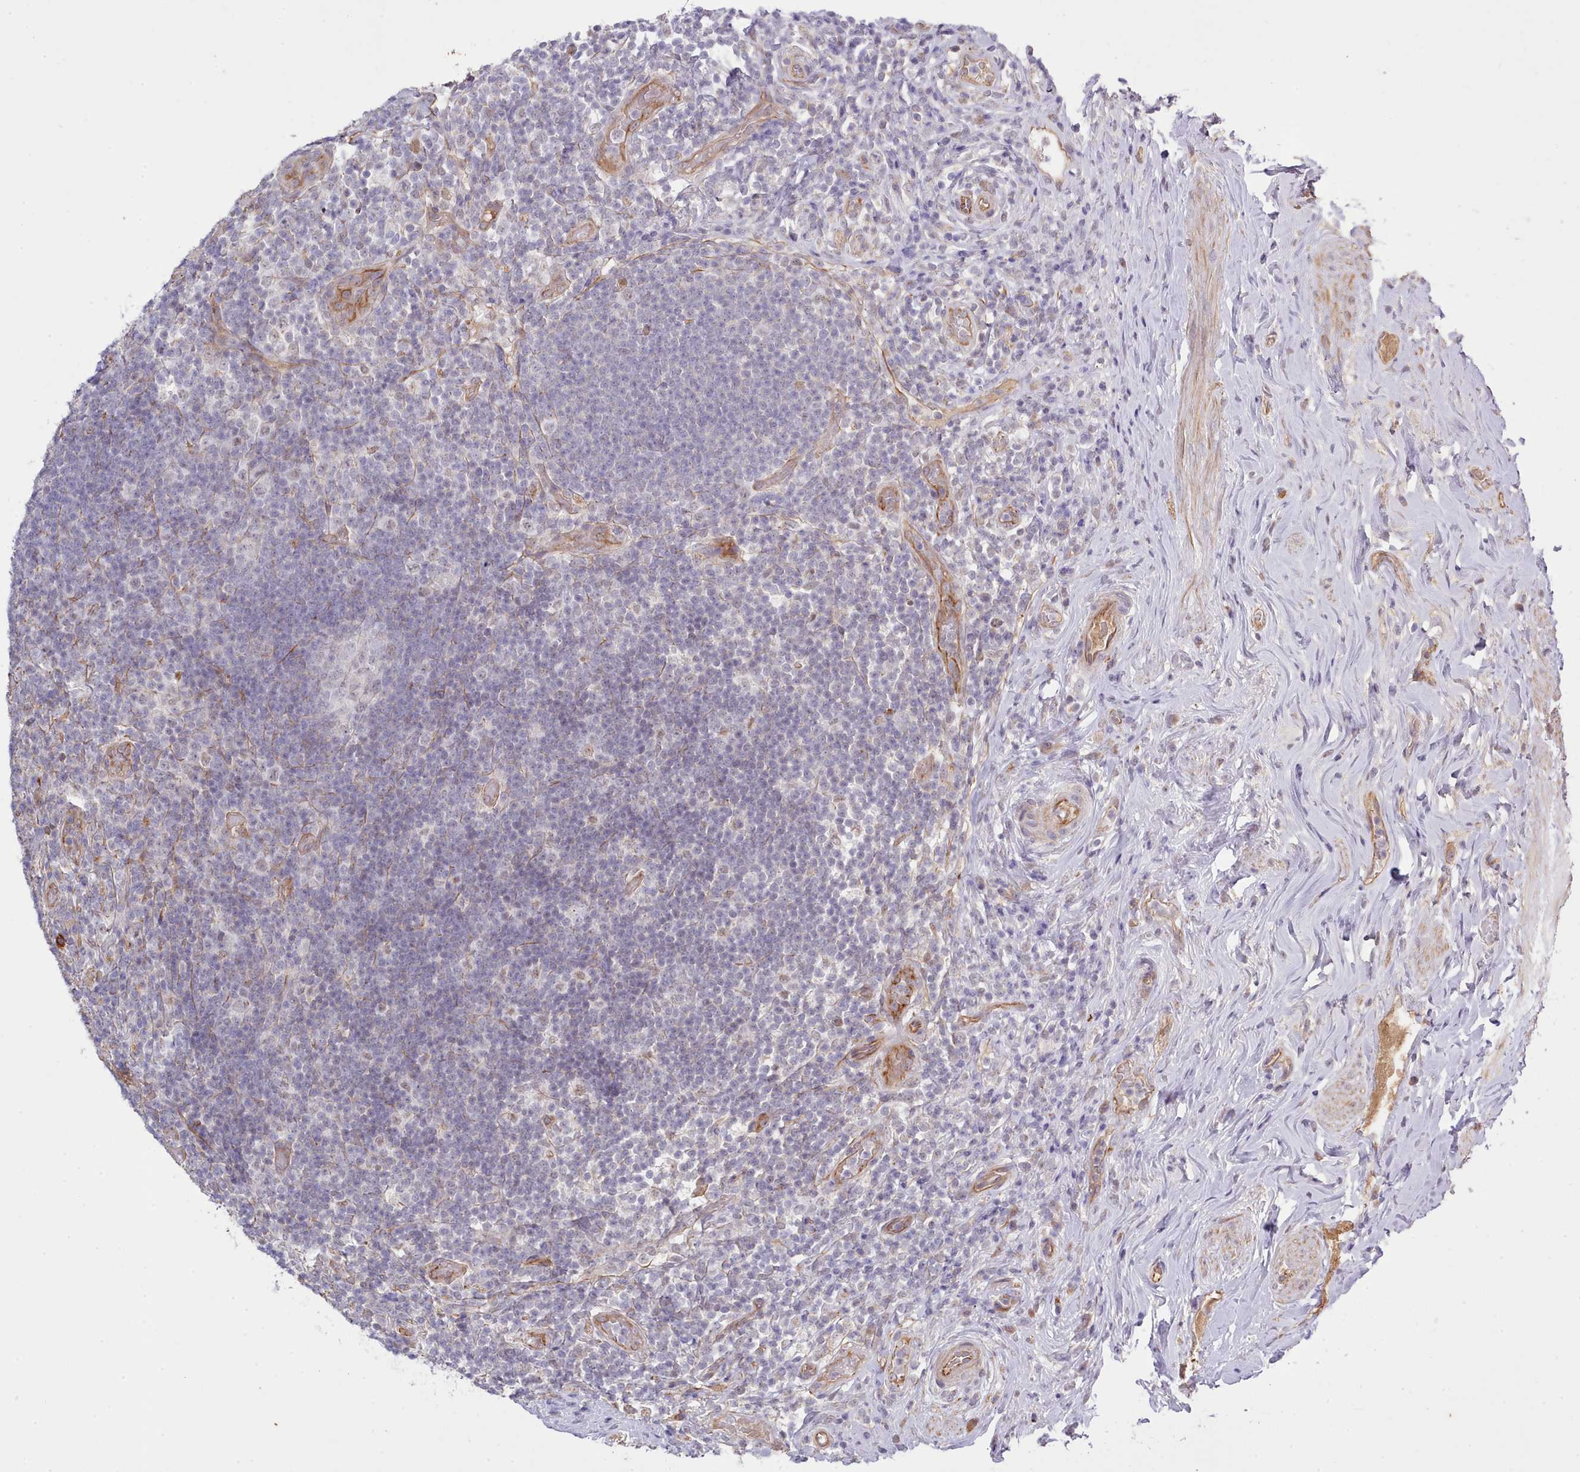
{"staining": {"intensity": "weak", "quantity": "25%-75%", "location": "cytoplasmic/membranous,nuclear"}, "tissue": "appendix", "cell_type": "Glandular cells", "image_type": "normal", "snomed": [{"axis": "morphology", "description": "Normal tissue, NOS"}, {"axis": "topography", "description": "Appendix"}], "caption": "A high-resolution image shows immunohistochemistry staining of normal appendix, which shows weak cytoplasmic/membranous,nuclear positivity in approximately 25%-75% of glandular cells.", "gene": "ZC3H13", "patient": {"sex": "female", "age": 43}}